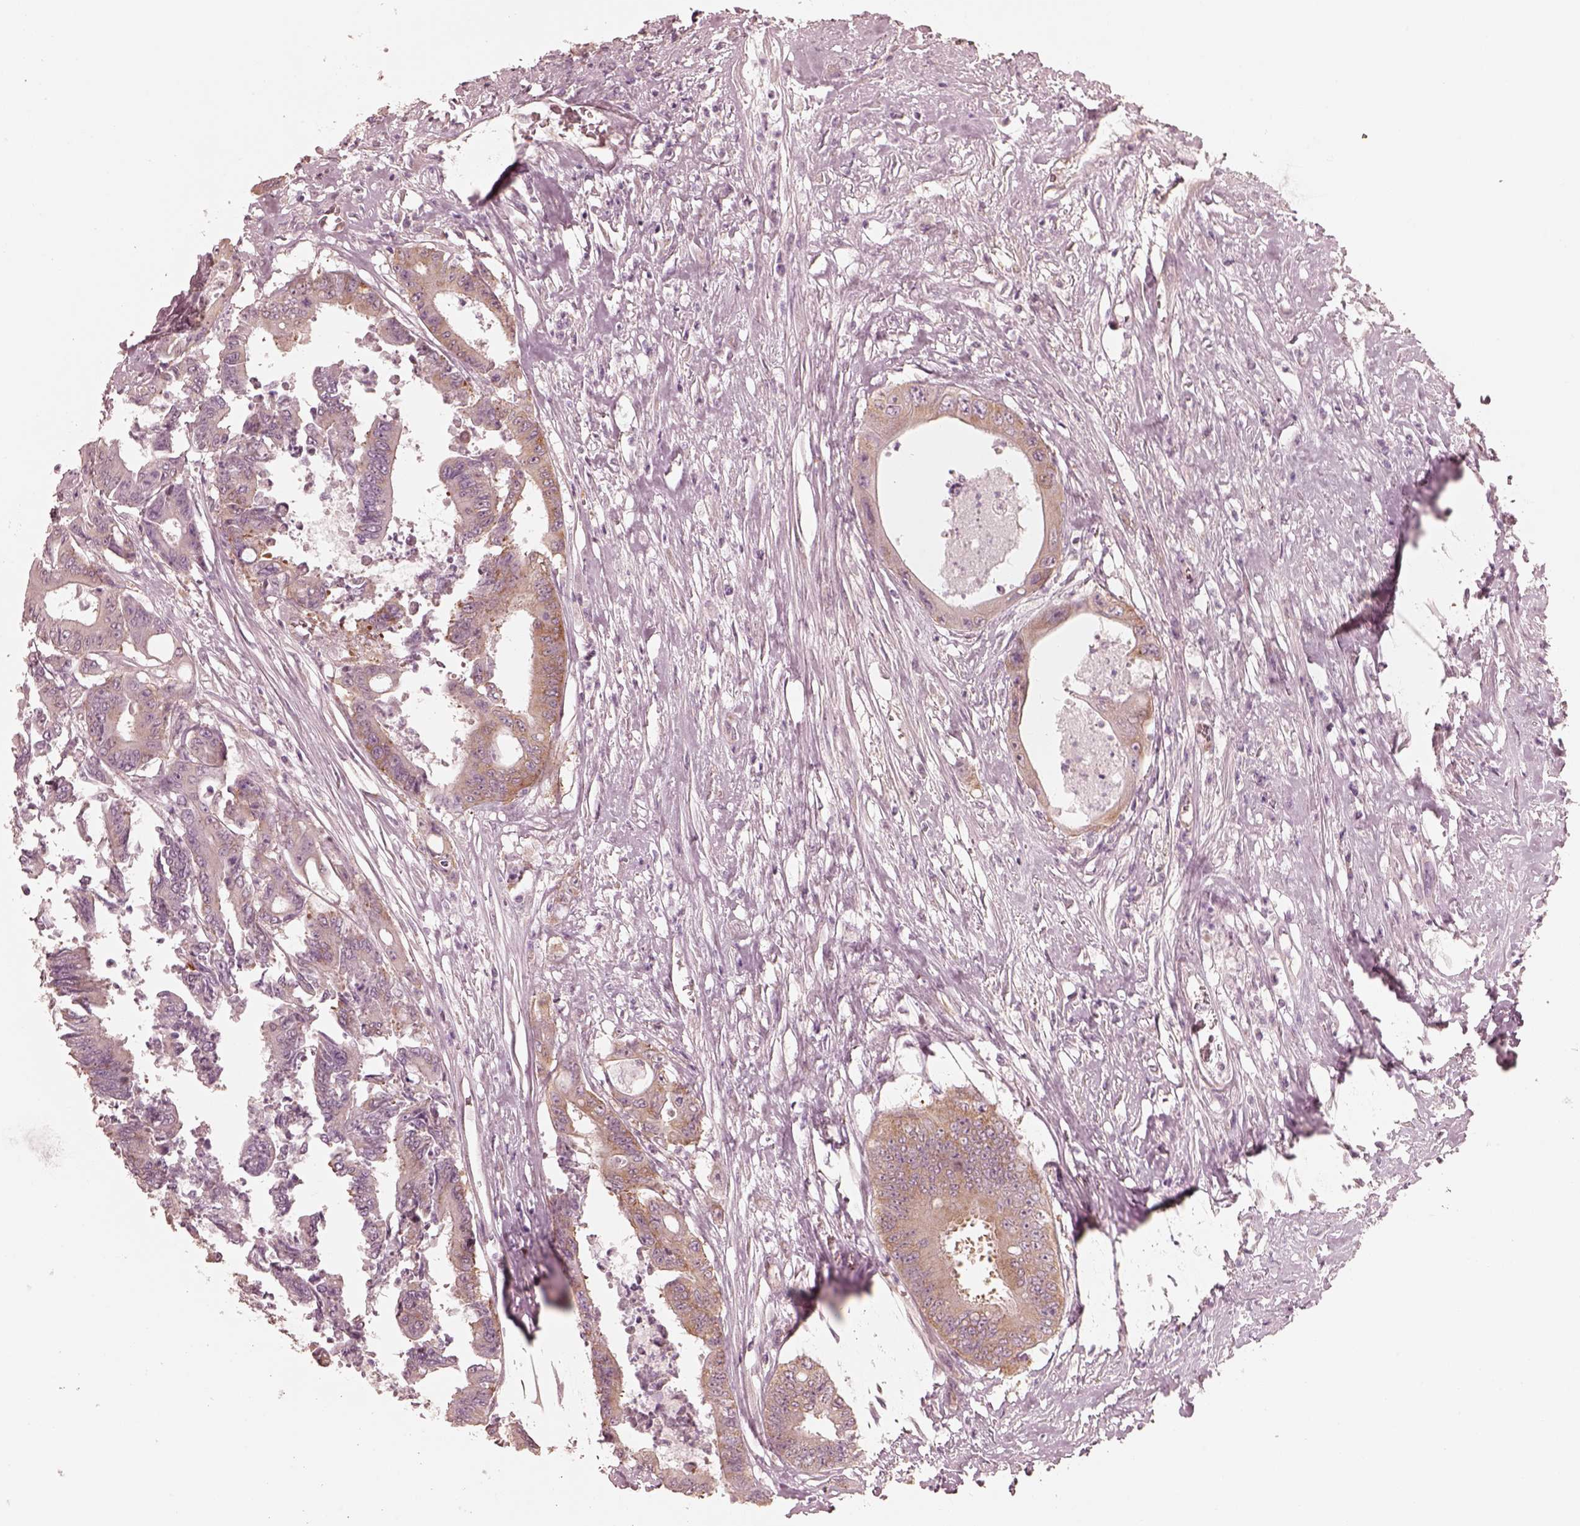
{"staining": {"intensity": "weak", "quantity": "25%-75%", "location": "cytoplasmic/membranous"}, "tissue": "colorectal cancer", "cell_type": "Tumor cells", "image_type": "cancer", "snomed": [{"axis": "morphology", "description": "Adenocarcinoma, NOS"}, {"axis": "topography", "description": "Rectum"}], "caption": "The image exhibits staining of colorectal cancer, revealing weak cytoplasmic/membranous protein positivity (brown color) within tumor cells.", "gene": "RAB3C", "patient": {"sex": "male", "age": 54}}